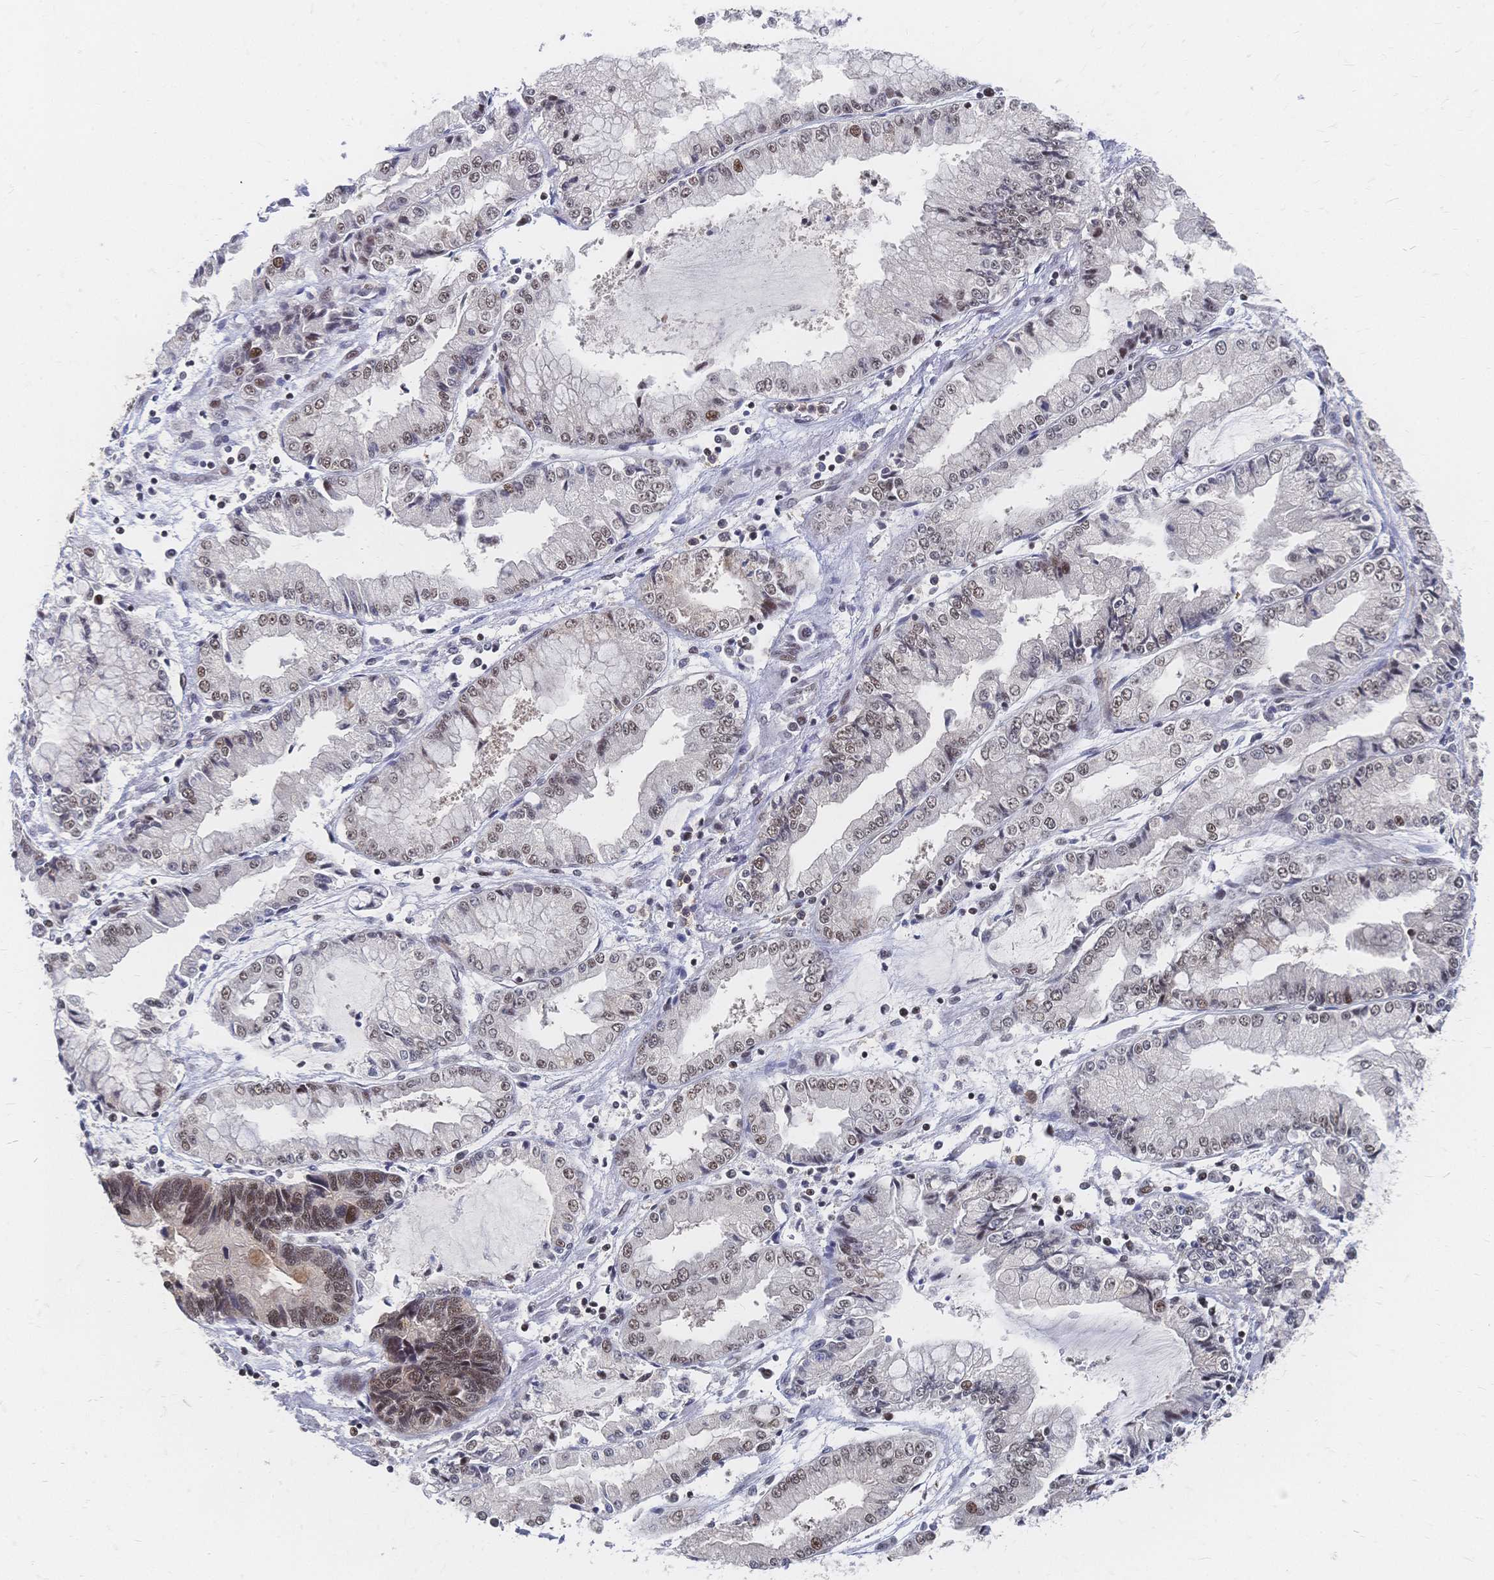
{"staining": {"intensity": "weak", "quantity": ">75%", "location": "nuclear"}, "tissue": "stomach cancer", "cell_type": "Tumor cells", "image_type": "cancer", "snomed": [{"axis": "morphology", "description": "Adenocarcinoma, NOS"}, {"axis": "topography", "description": "Stomach, upper"}], "caption": "The histopathology image shows staining of stomach cancer, revealing weak nuclear protein positivity (brown color) within tumor cells.", "gene": "NELFA", "patient": {"sex": "female", "age": 74}}